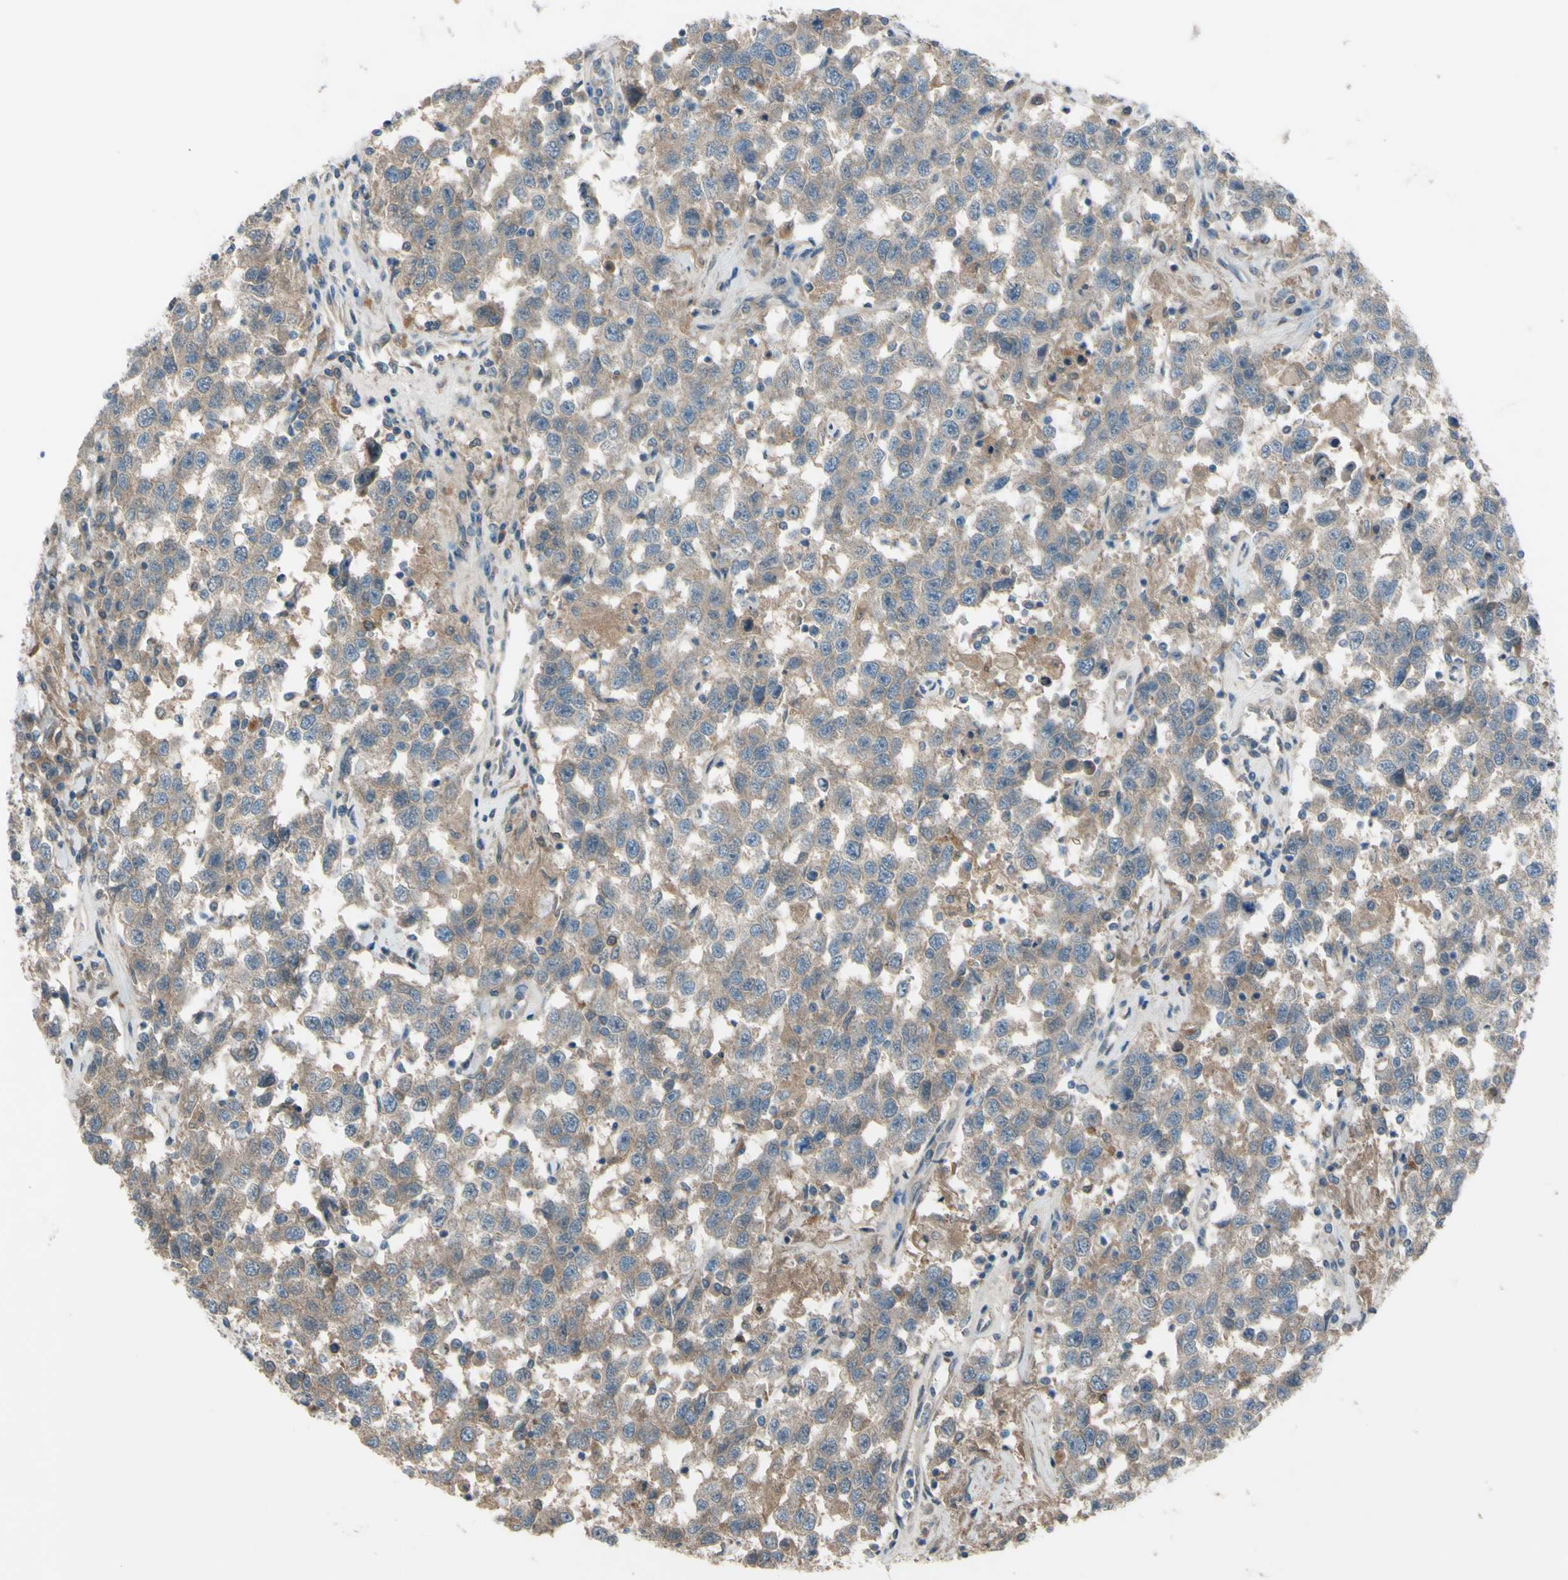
{"staining": {"intensity": "weak", "quantity": ">75%", "location": "cytoplasmic/membranous"}, "tissue": "testis cancer", "cell_type": "Tumor cells", "image_type": "cancer", "snomed": [{"axis": "morphology", "description": "Seminoma, NOS"}, {"axis": "topography", "description": "Testis"}], "caption": "An IHC histopathology image of neoplastic tissue is shown. Protein staining in brown labels weak cytoplasmic/membranous positivity in testis seminoma within tumor cells. The staining was performed using DAB (3,3'-diaminobenzidine) to visualize the protein expression in brown, while the nuclei were stained in blue with hematoxylin (Magnification: 20x).", "gene": "AFP", "patient": {"sex": "male", "age": 41}}